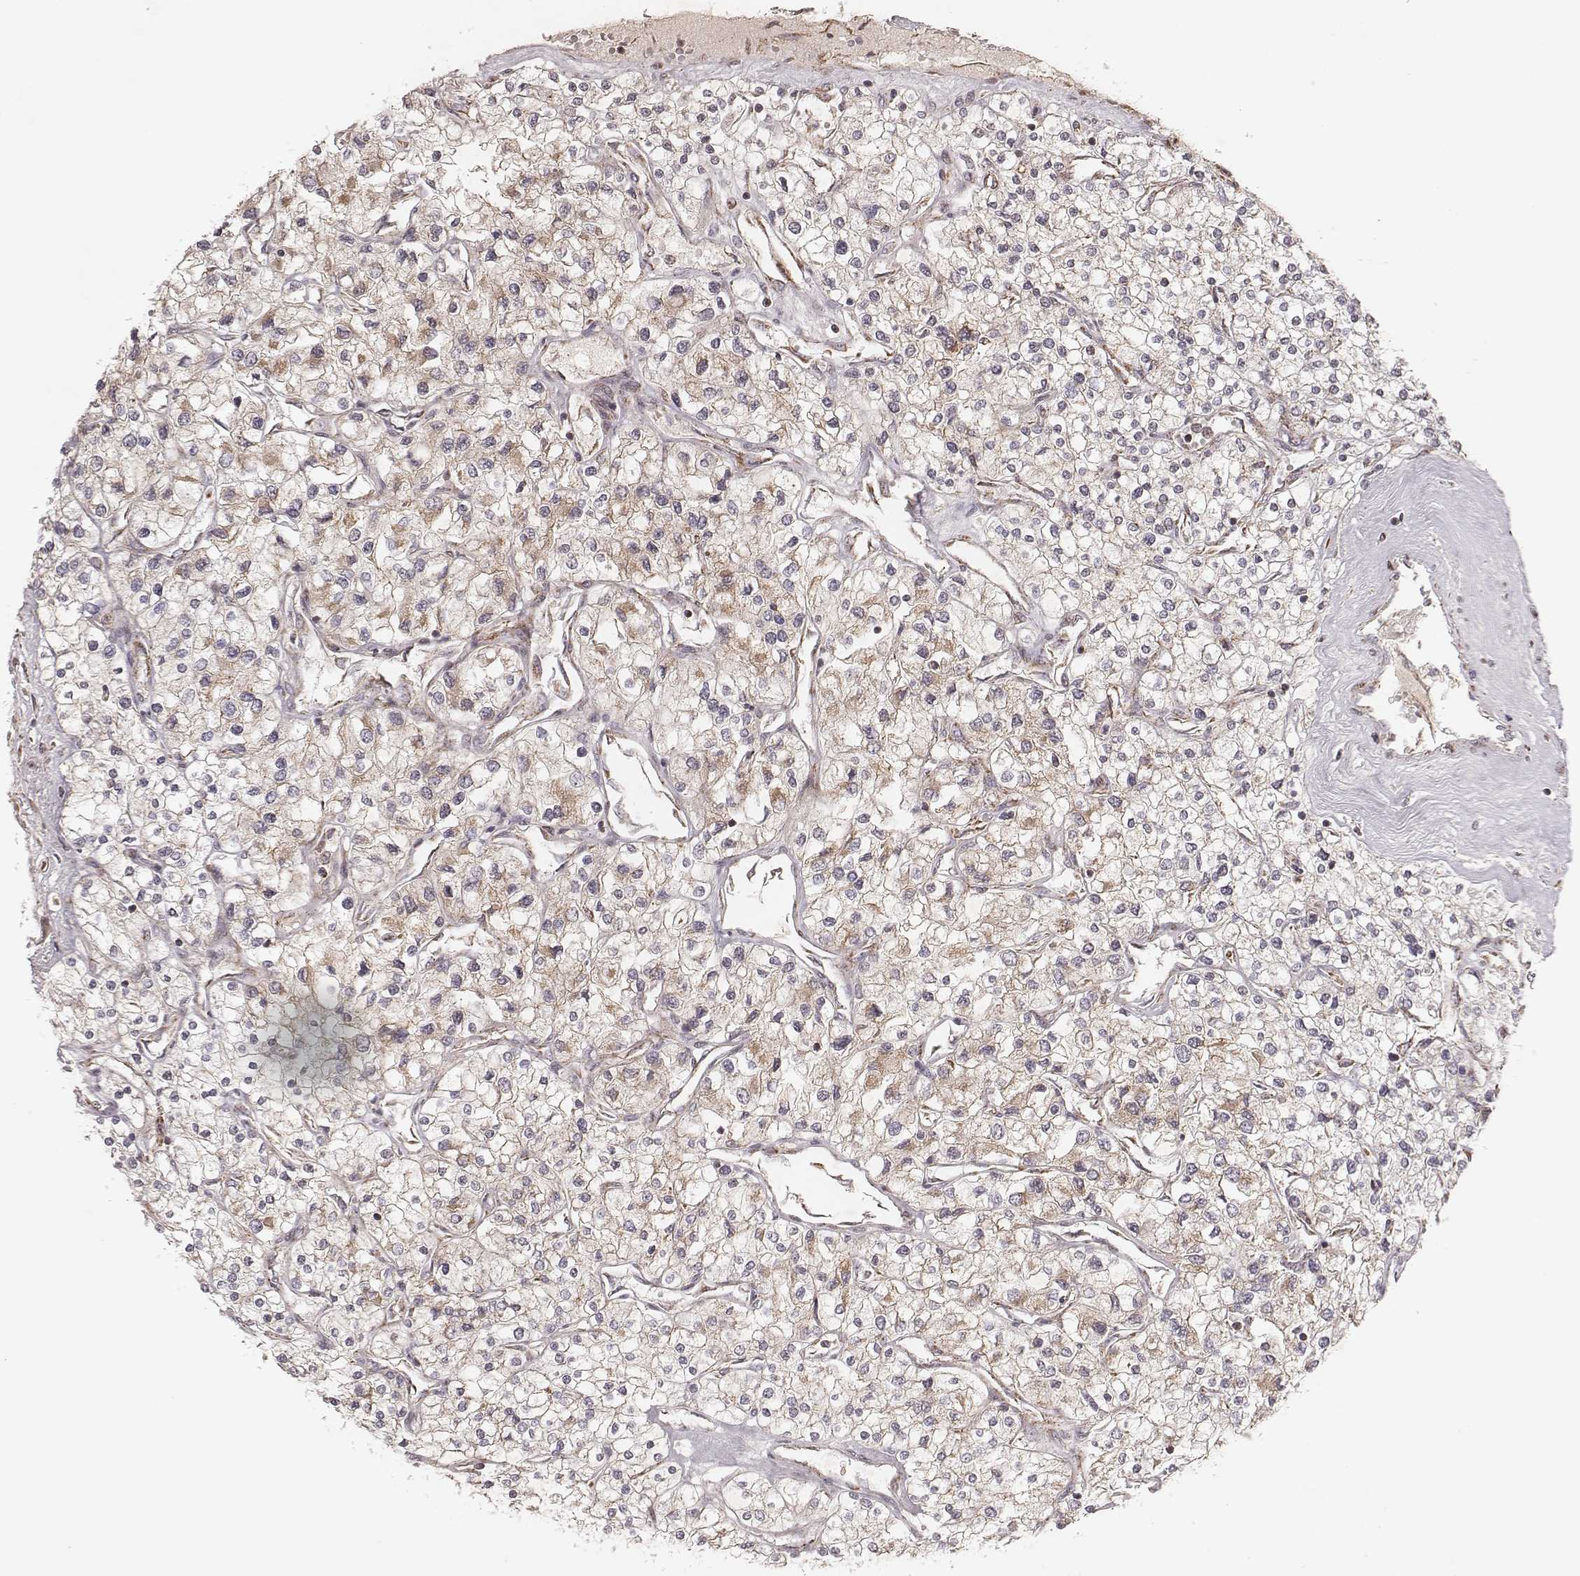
{"staining": {"intensity": "weak", "quantity": "<25%", "location": "cytoplasmic/membranous"}, "tissue": "renal cancer", "cell_type": "Tumor cells", "image_type": "cancer", "snomed": [{"axis": "morphology", "description": "Adenocarcinoma, NOS"}, {"axis": "topography", "description": "Kidney"}], "caption": "This micrograph is of renal adenocarcinoma stained with immunohistochemistry to label a protein in brown with the nuclei are counter-stained blue. There is no expression in tumor cells.", "gene": "NDUFA7", "patient": {"sex": "male", "age": 80}}